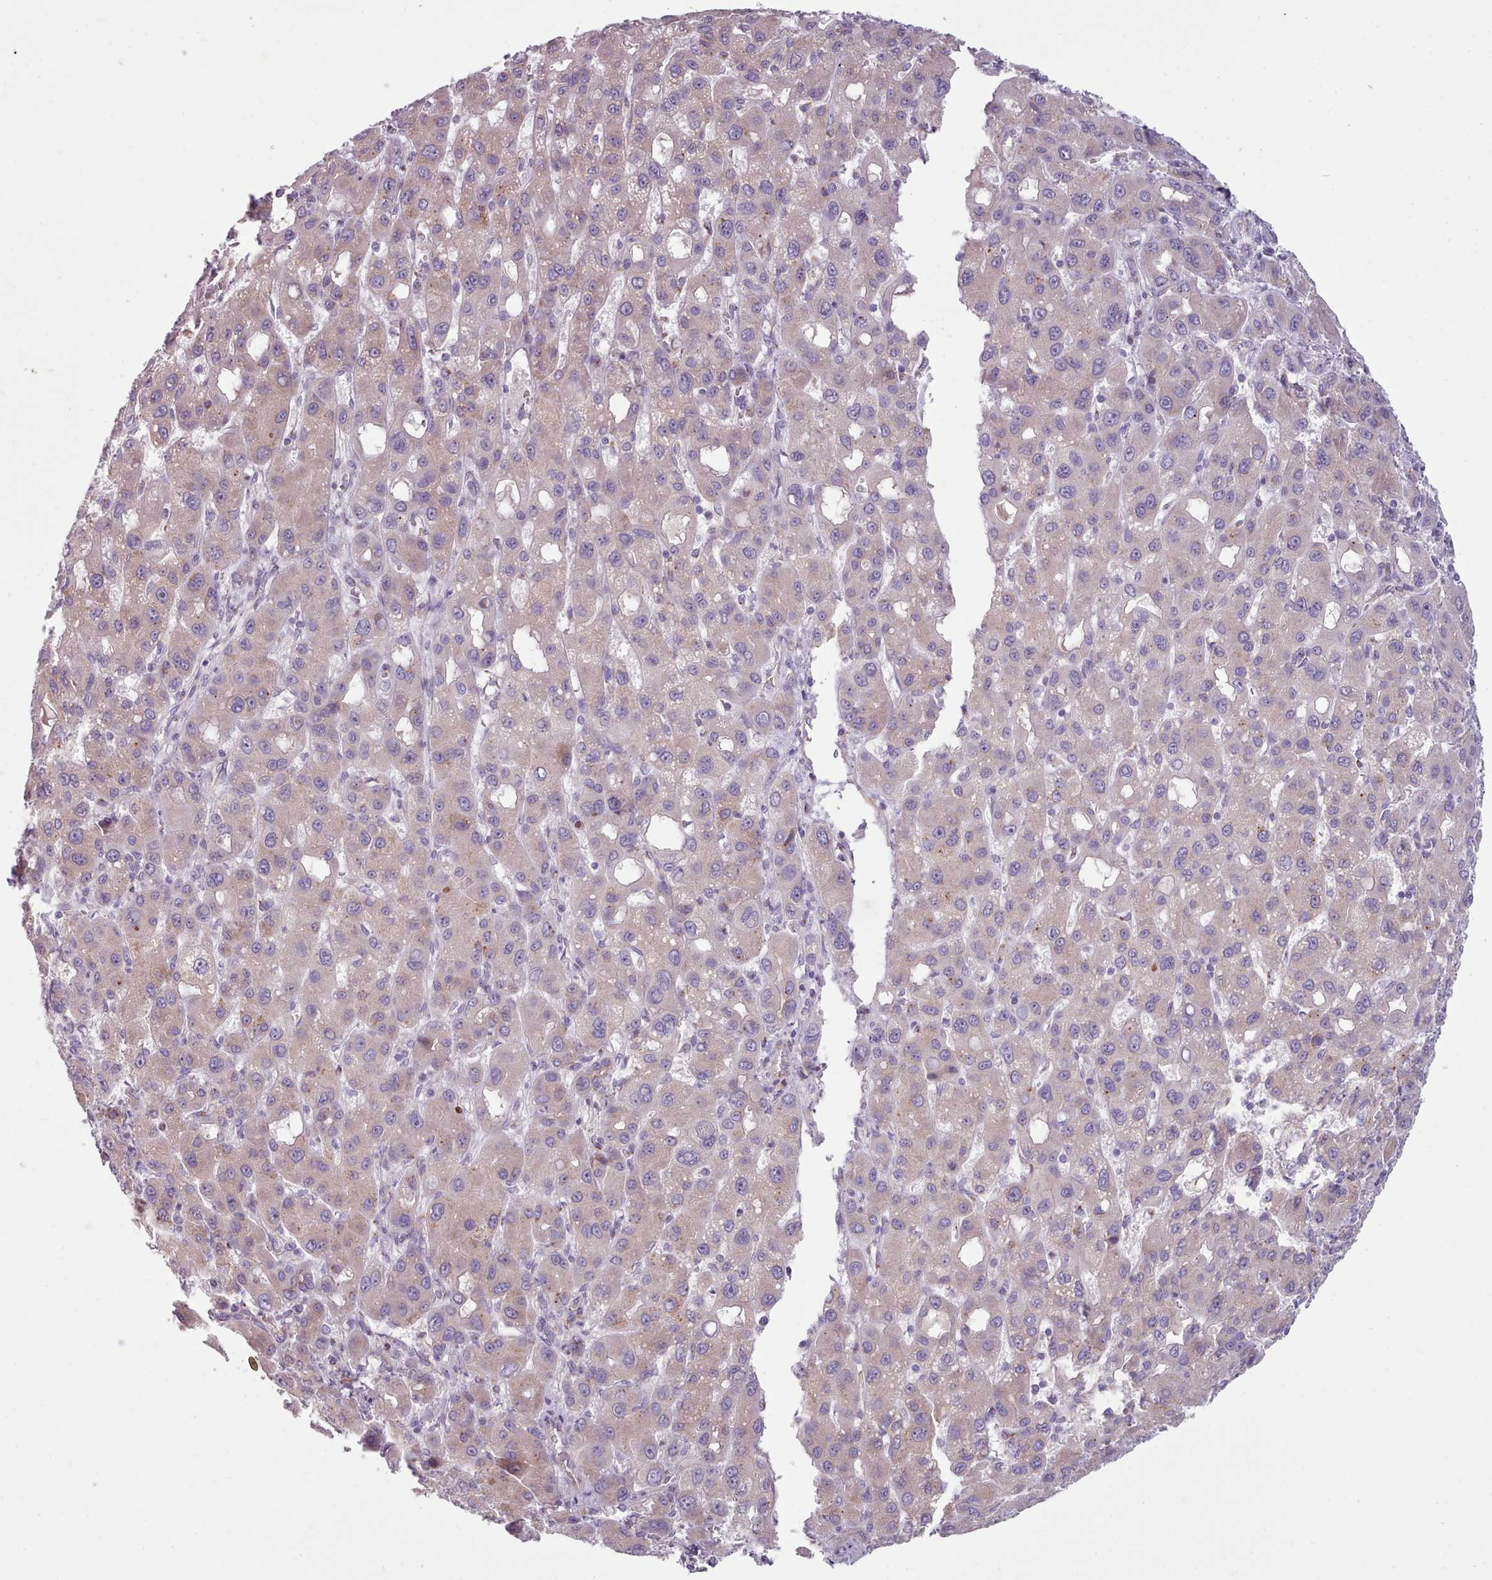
{"staining": {"intensity": "weak", "quantity": "25%-75%", "location": "cytoplasmic/membranous"}, "tissue": "liver cancer", "cell_type": "Tumor cells", "image_type": "cancer", "snomed": [{"axis": "morphology", "description": "Carcinoma, Hepatocellular, NOS"}, {"axis": "topography", "description": "Liver"}], "caption": "Liver cancer (hepatocellular carcinoma) stained with DAB (3,3'-diaminobenzidine) IHC demonstrates low levels of weak cytoplasmic/membranous expression in about 25%-75% of tumor cells.", "gene": "SLC52A3", "patient": {"sex": "male", "age": 55}}